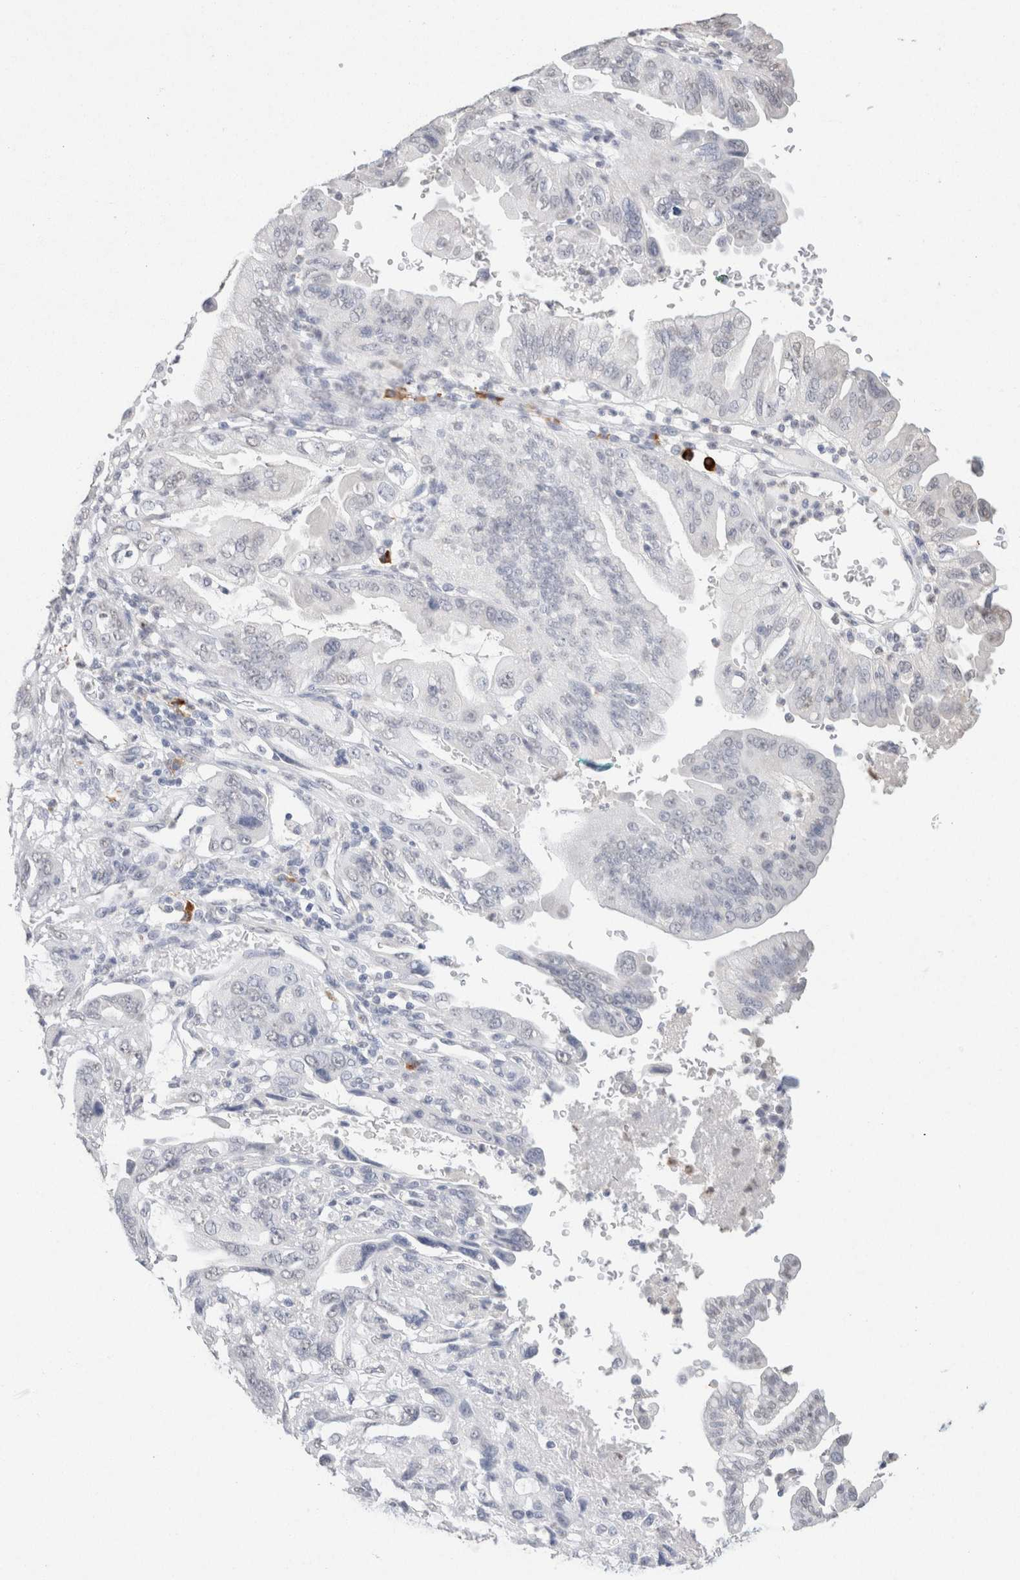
{"staining": {"intensity": "negative", "quantity": "none", "location": "none"}, "tissue": "pancreatic cancer", "cell_type": "Tumor cells", "image_type": "cancer", "snomed": [{"axis": "morphology", "description": "Adenocarcinoma, NOS"}, {"axis": "topography", "description": "Pancreas"}], "caption": "Pancreatic cancer was stained to show a protein in brown. There is no significant staining in tumor cells.", "gene": "CD80", "patient": {"sex": "male", "age": 70}}